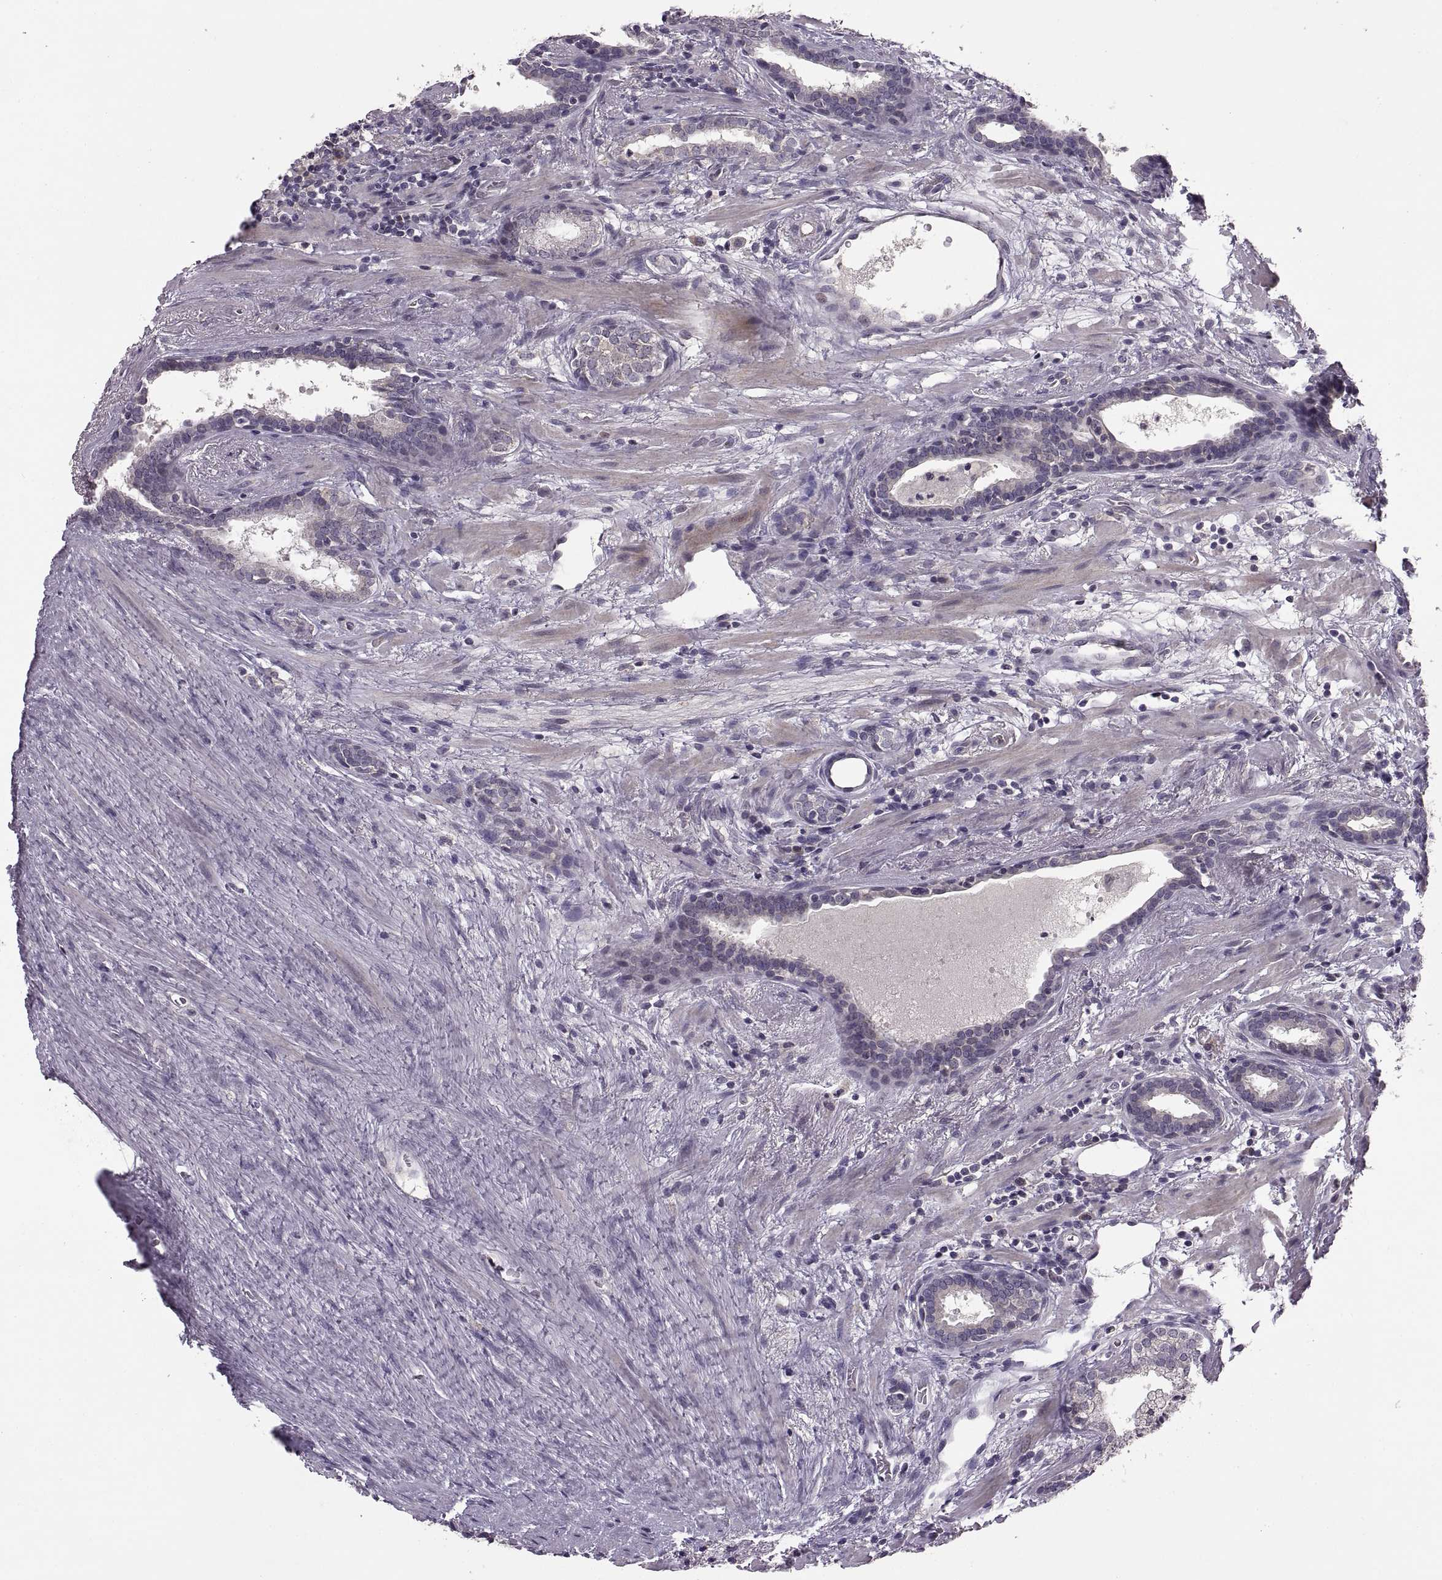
{"staining": {"intensity": "negative", "quantity": "none", "location": "none"}, "tissue": "prostate cancer", "cell_type": "Tumor cells", "image_type": "cancer", "snomed": [{"axis": "morphology", "description": "Adenocarcinoma, NOS"}, {"axis": "topography", "description": "Prostate"}], "caption": "Tumor cells show no significant protein staining in prostate cancer.", "gene": "HMGCR", "patient": {"sex": "male", "age": 66}}